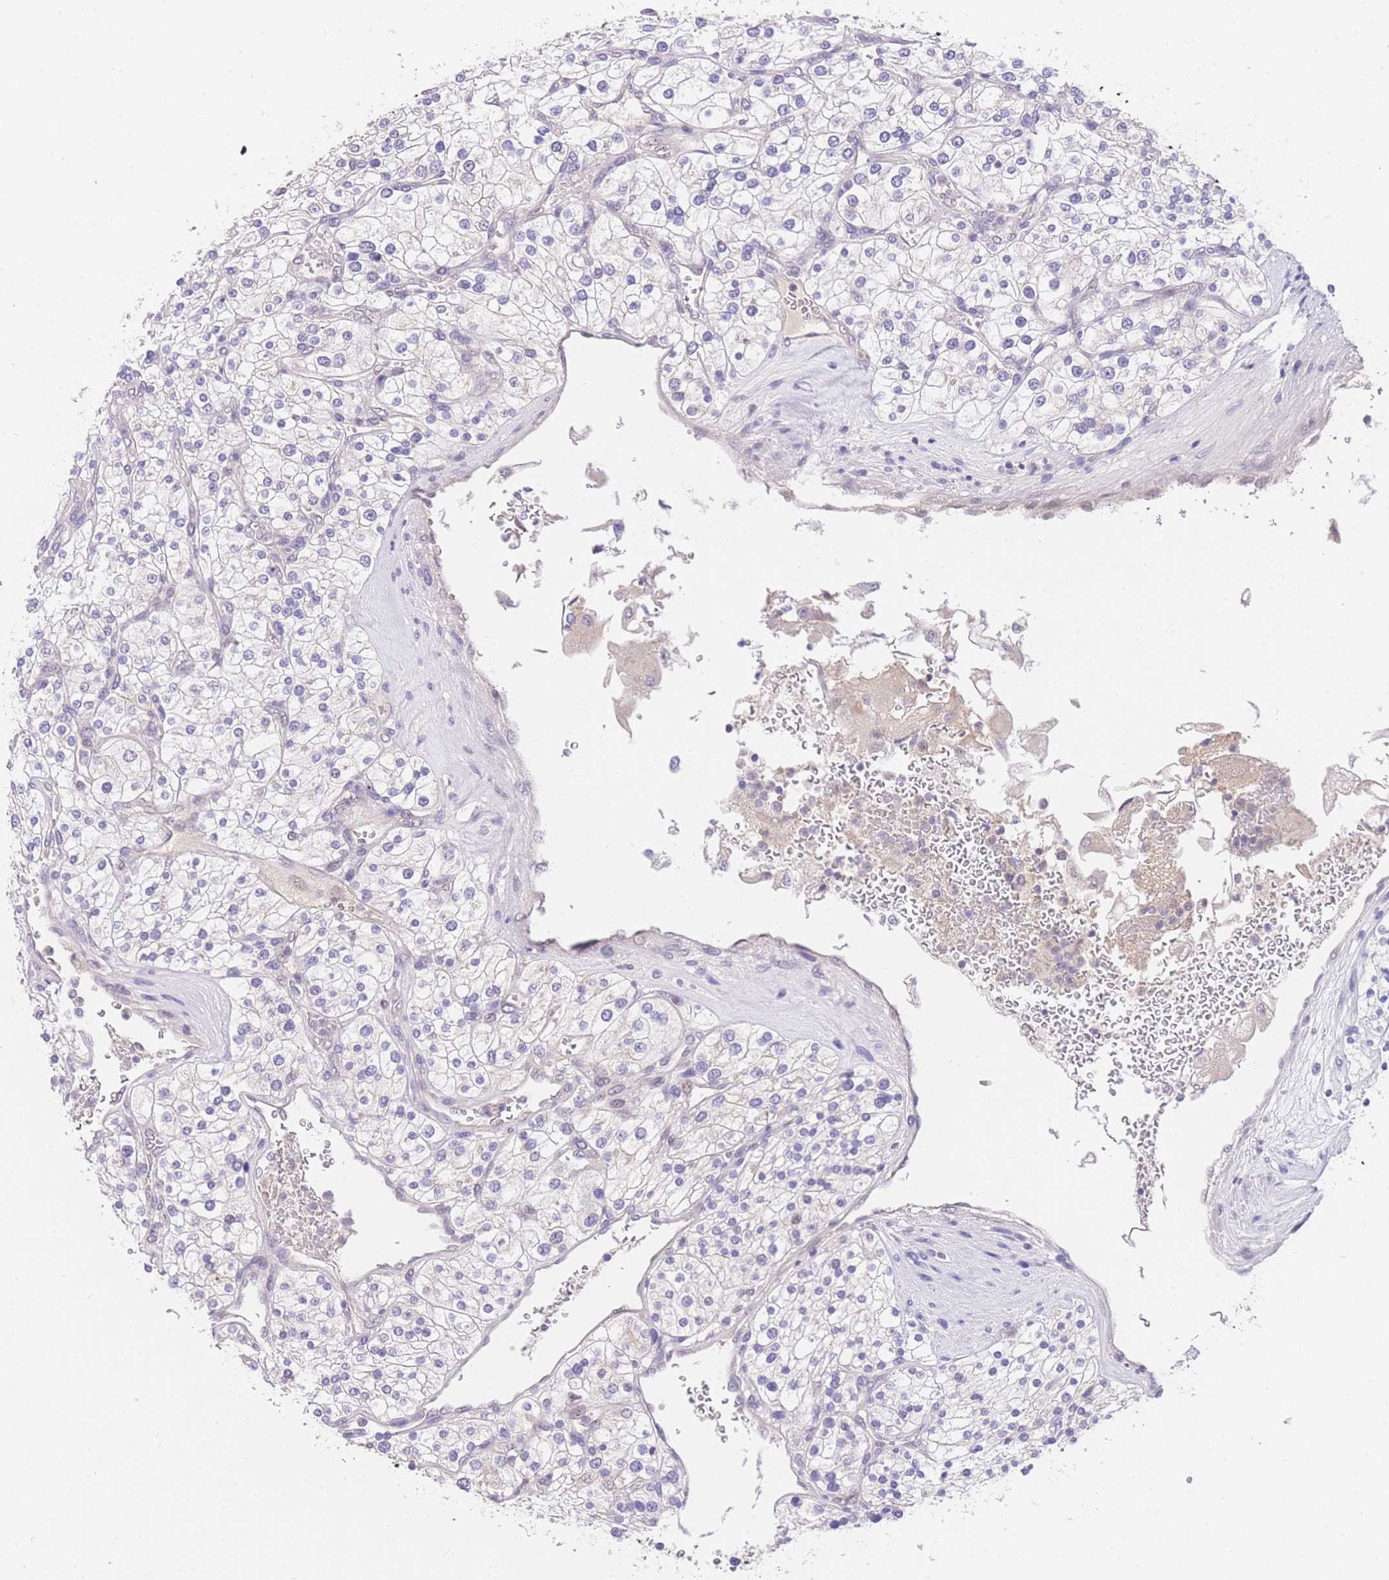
{"staining": {"intensity": "negative", "quantity": "none", "location": "none"}, "tissue": "renal cancer", "cell_type": "Tumor cells", "image_type": "cancer", "snomed": [{"axis": "morphology", "description": "Adenocarcinoma, NOS"}, {"axis": "topography", "description": "Kidney"}], "caption": "DAB immunohistochemical staining of human renal cancer (adenocarcinoma) shows no significant expression in tumor cells.", "gene": "SLC35F2", "patient": {"sex": "male", "age": 80}}